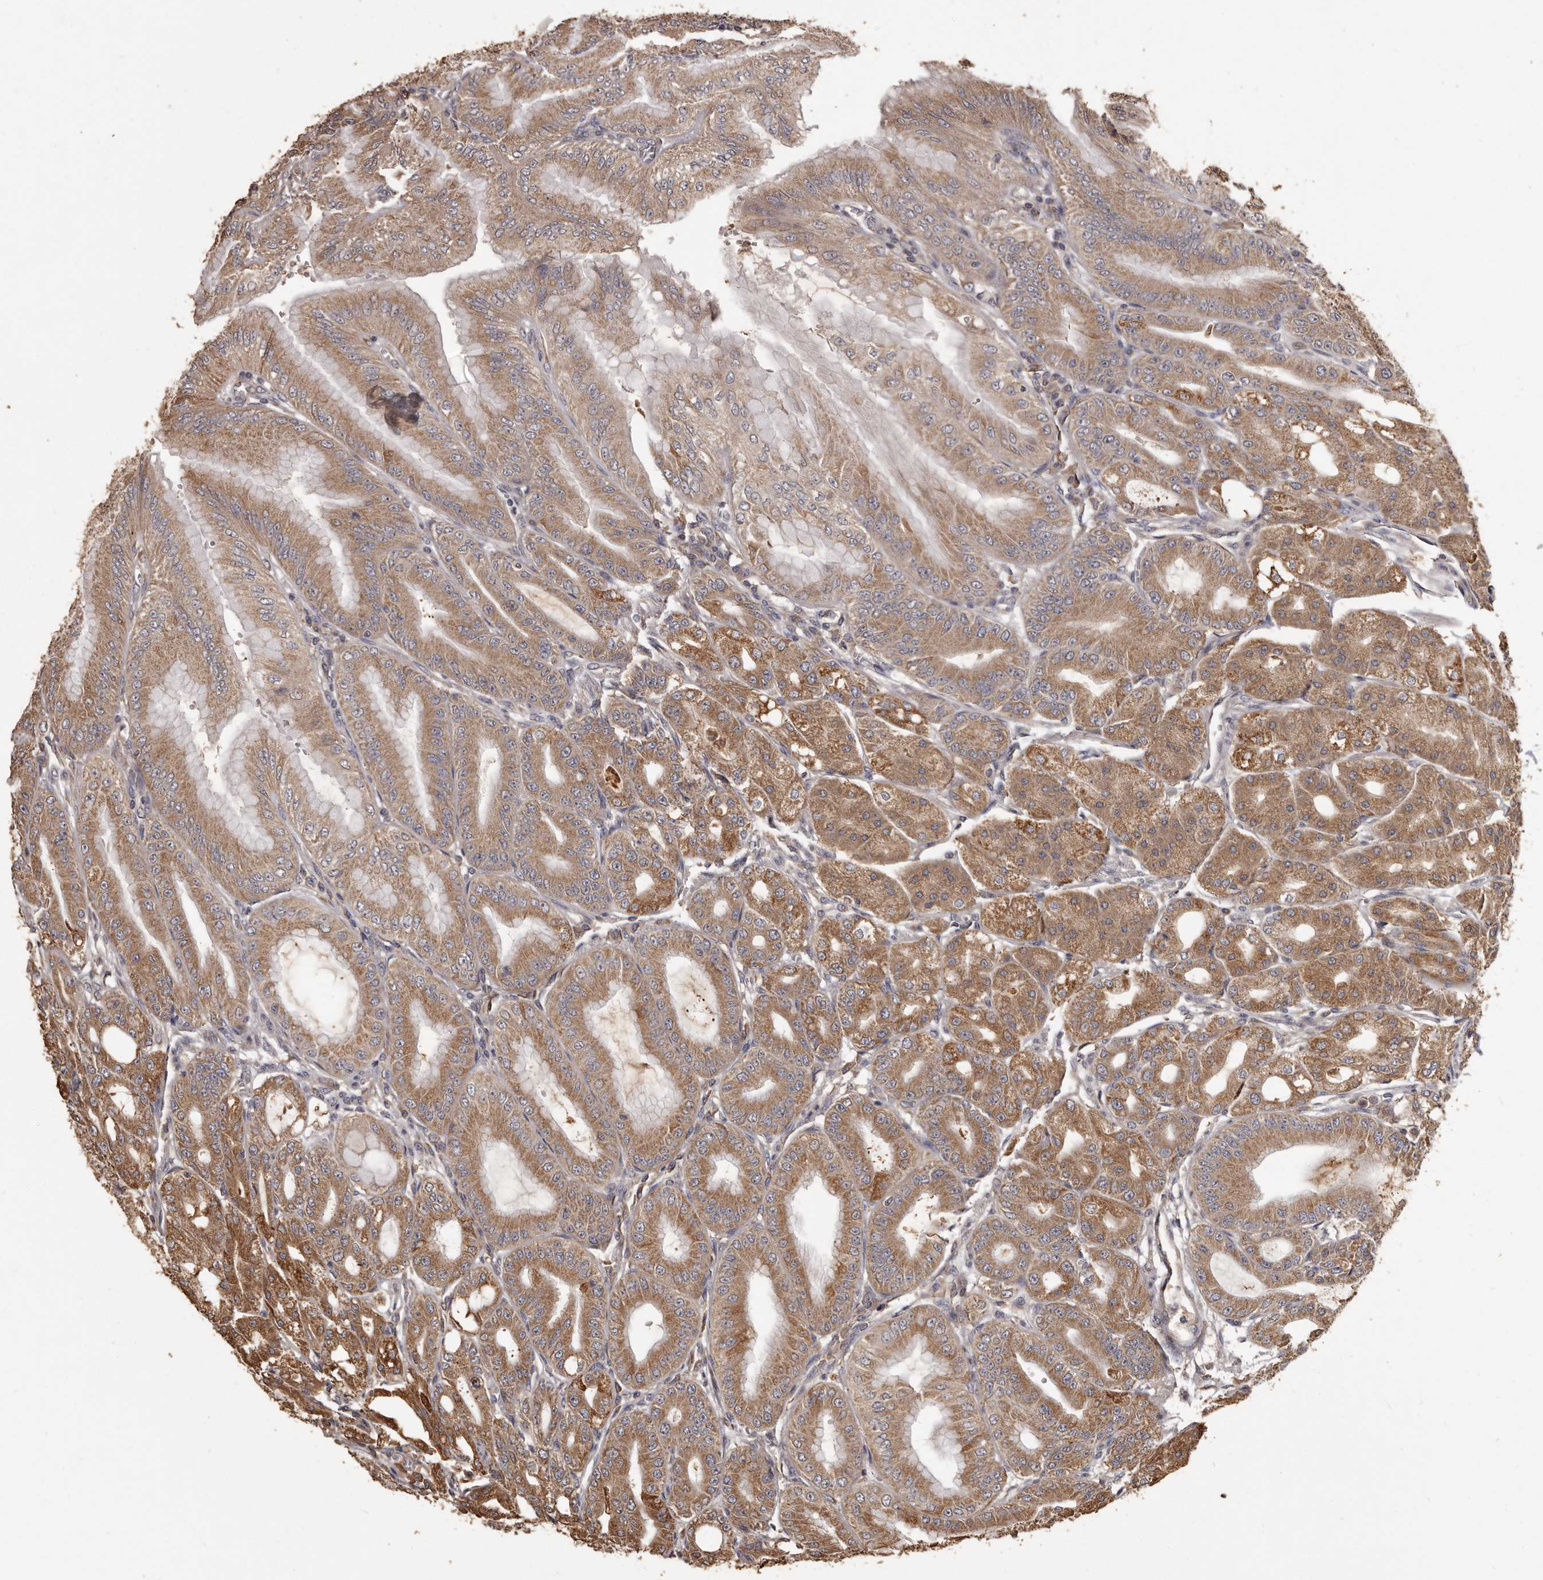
{"staining": {"intensity": "moderate", "quantity": ">75%", "location": "cytoplasmic/membranous"}, "tissue": "stomach", "cell_type": "Glandular cells", "image_type": "normal", "snomed": [{"axis": "morphology", "description": "Normal tissue, NOS"}, {"axis": "topography", "description": "Stomach, lower"}], "caption": "Benign stomach exhibits moderate cytoplasmic/membranous expression in approximately >75% of glandular cells.", "gene": "MGAT5", "patient": {"sex": "male", "age": 71}}